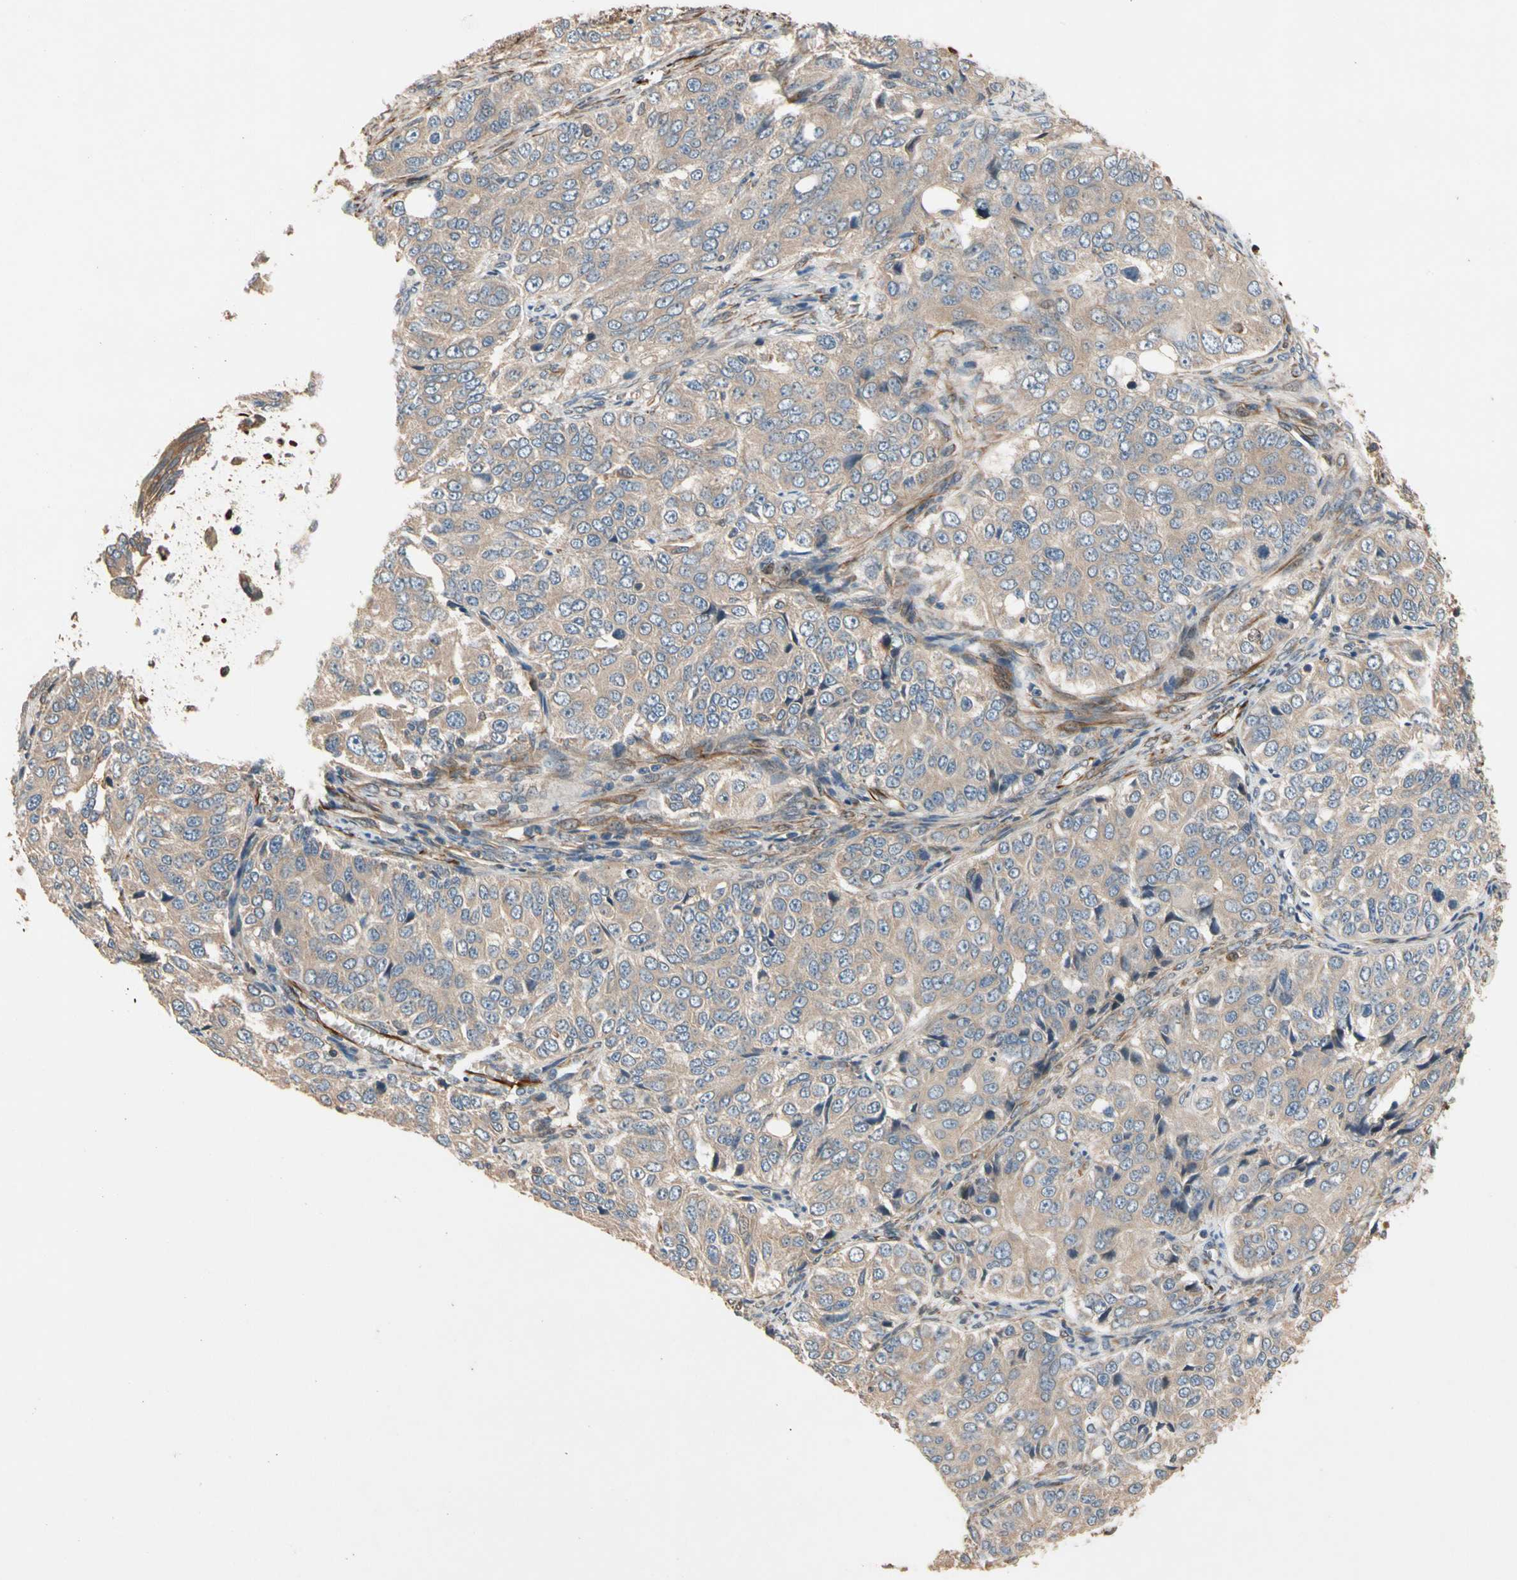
{"staining": {"intensity": "weak", "quantity": ">75%", "location": "cytoplasmic/membranous"}, "tissue": "ovarian cancer", "cell_type": "Tumor cells", "image_type": "cancer", "snomed": [{"axis": "morphology", "description": "Carcinoma, endometroid"}, {"axis": "topography", "description": "Ovary"}], "caption": "Immunohistochemistry micrograph of neoplastic tissue: human ovarian endometroid carcinoma stained using immunohistochemistry exhibits low levels of weak protein expression localized specifically in the cytoplasmic/membranous of tumor cells, appearing as a cytoplasmic/membranous brown color.", "gene": "FGD6", "patient": {"sex": "female", "age": 51}}